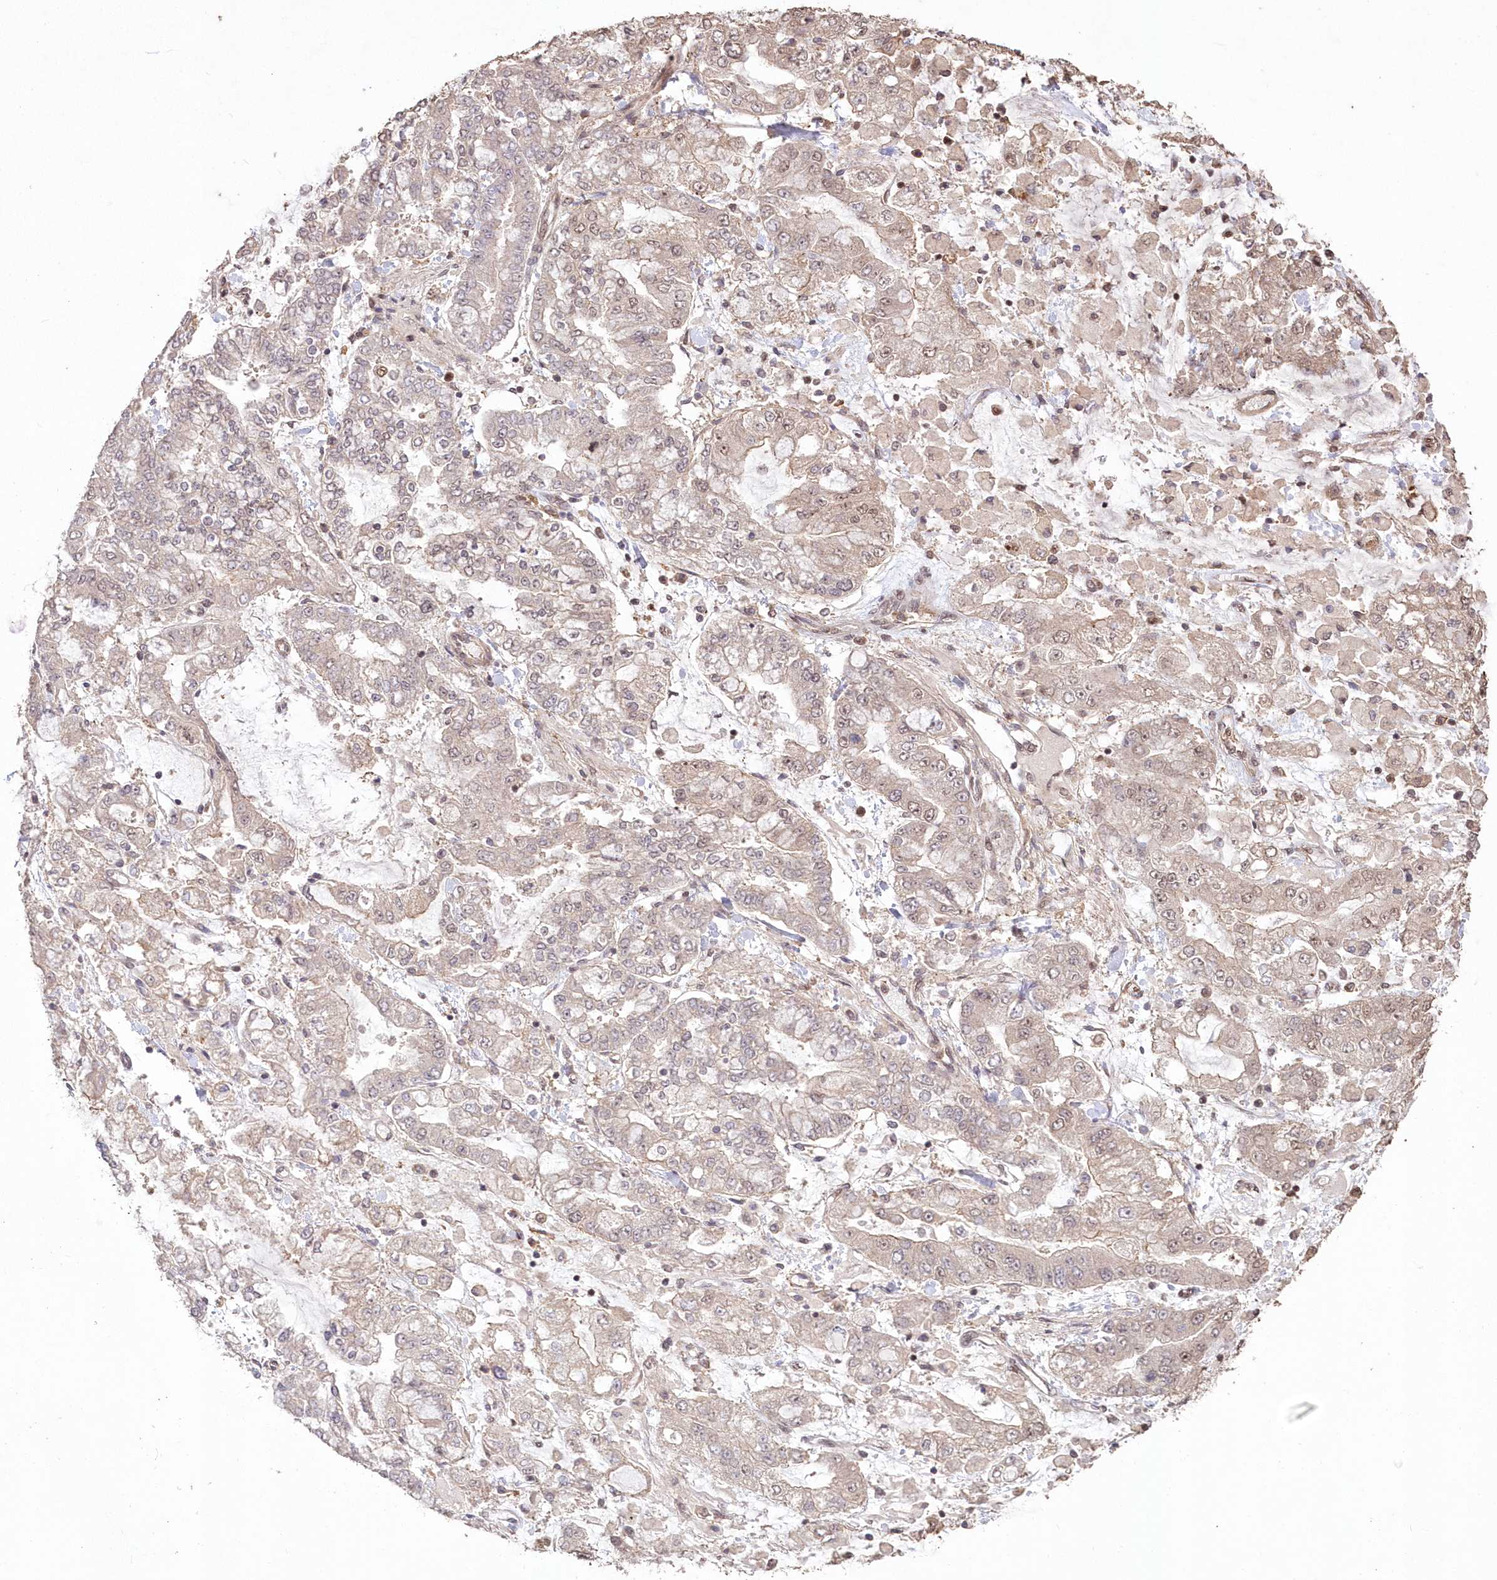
{"staining": {"intensity": "weak", "quantity": "<25%", "location": "nuclear"}, "tissue": "stomach cancer", "cell_type": "Tumor cells", "image_type": "cancer", "snomed": [{"axis": "morphology", "description": "Normal tissue, NOS"}, {"axis": "morphology", "description": "Adenocarcinoma, NOS"}, {"axis": "topography", "description": "Stomach, upper"}, {"axis": "topography", "description": "Stomach"}], "caption": "This is a micrograph of IHC staining of stomach cancer, which shows no positivity in tumor cells.", "gene": "PDS5A", "patient": {"sex": "male", "age": 76}}